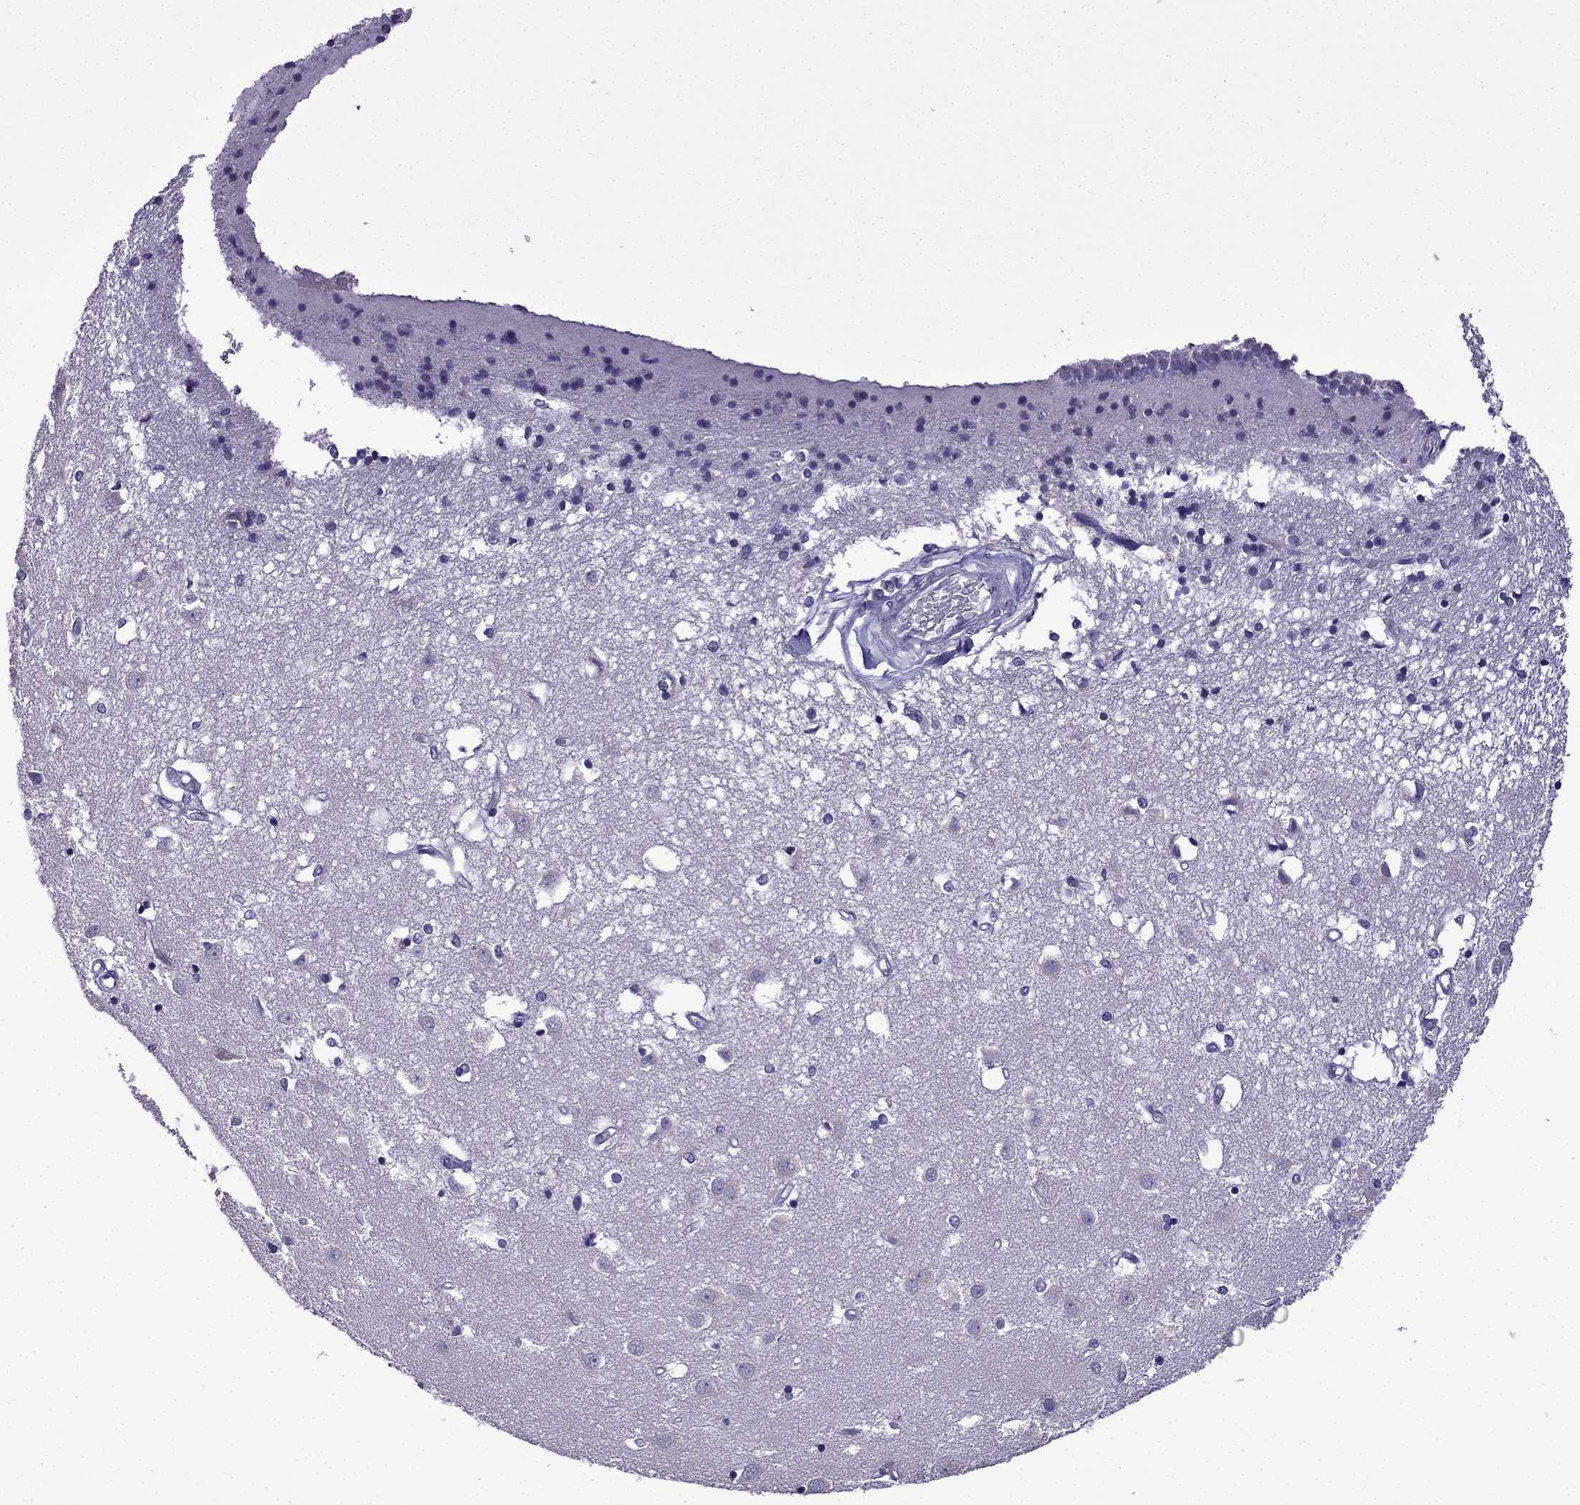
{"staining": {"intensity": "negative", "quantity": "none", "location": "none"}, "tissue": "caudate", "cell_type": "Glial cells", "image_type": "normal", "snomed": [{"axis": "morphology", "description": "Normal tissue, NOS"}, {"axis": "topography", "description": "Lateral ventricle wall"}], "caption": "Image shows no significant protein expression in glial cells of unremarkable caudate. (Brightfield microscopy of DAB IHC at high magnification).", "gene": "TTN", "patient": {"sex": "male", "age": 54}}